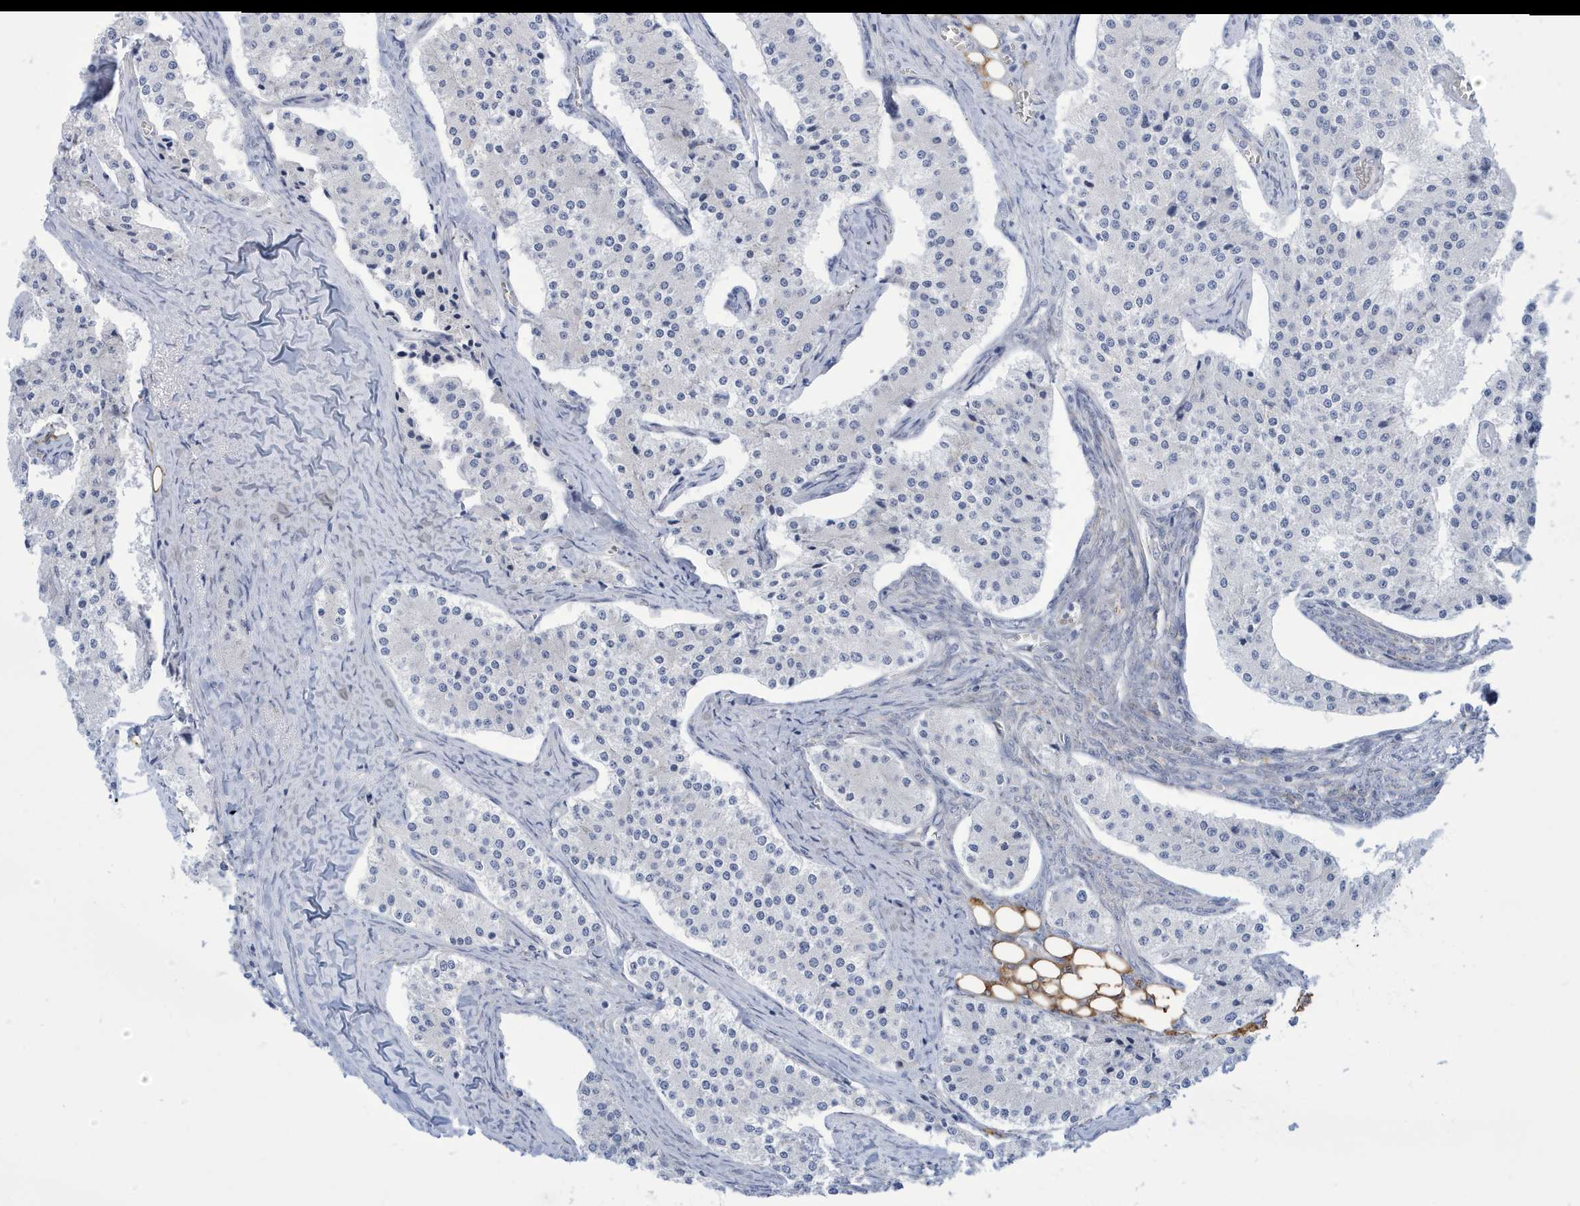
{"staining": {"intensity": "negative", "quantity": "none", "location": "none"}, "tissue": "carcinoid", "cell_type": "Tumor cells", "image_type": "cancer", "snomed": [{"axis": "morphology", "description": "Carcinoid, malignant, NOS"}, {"axis": "topography", "description": "Colon"}], "caption": "The micrograph shows no significant expression in tumor cells of carcinoid (malignant).", "gene": "SEMA3F", "patient": {"sex": "female", "age": 52}}